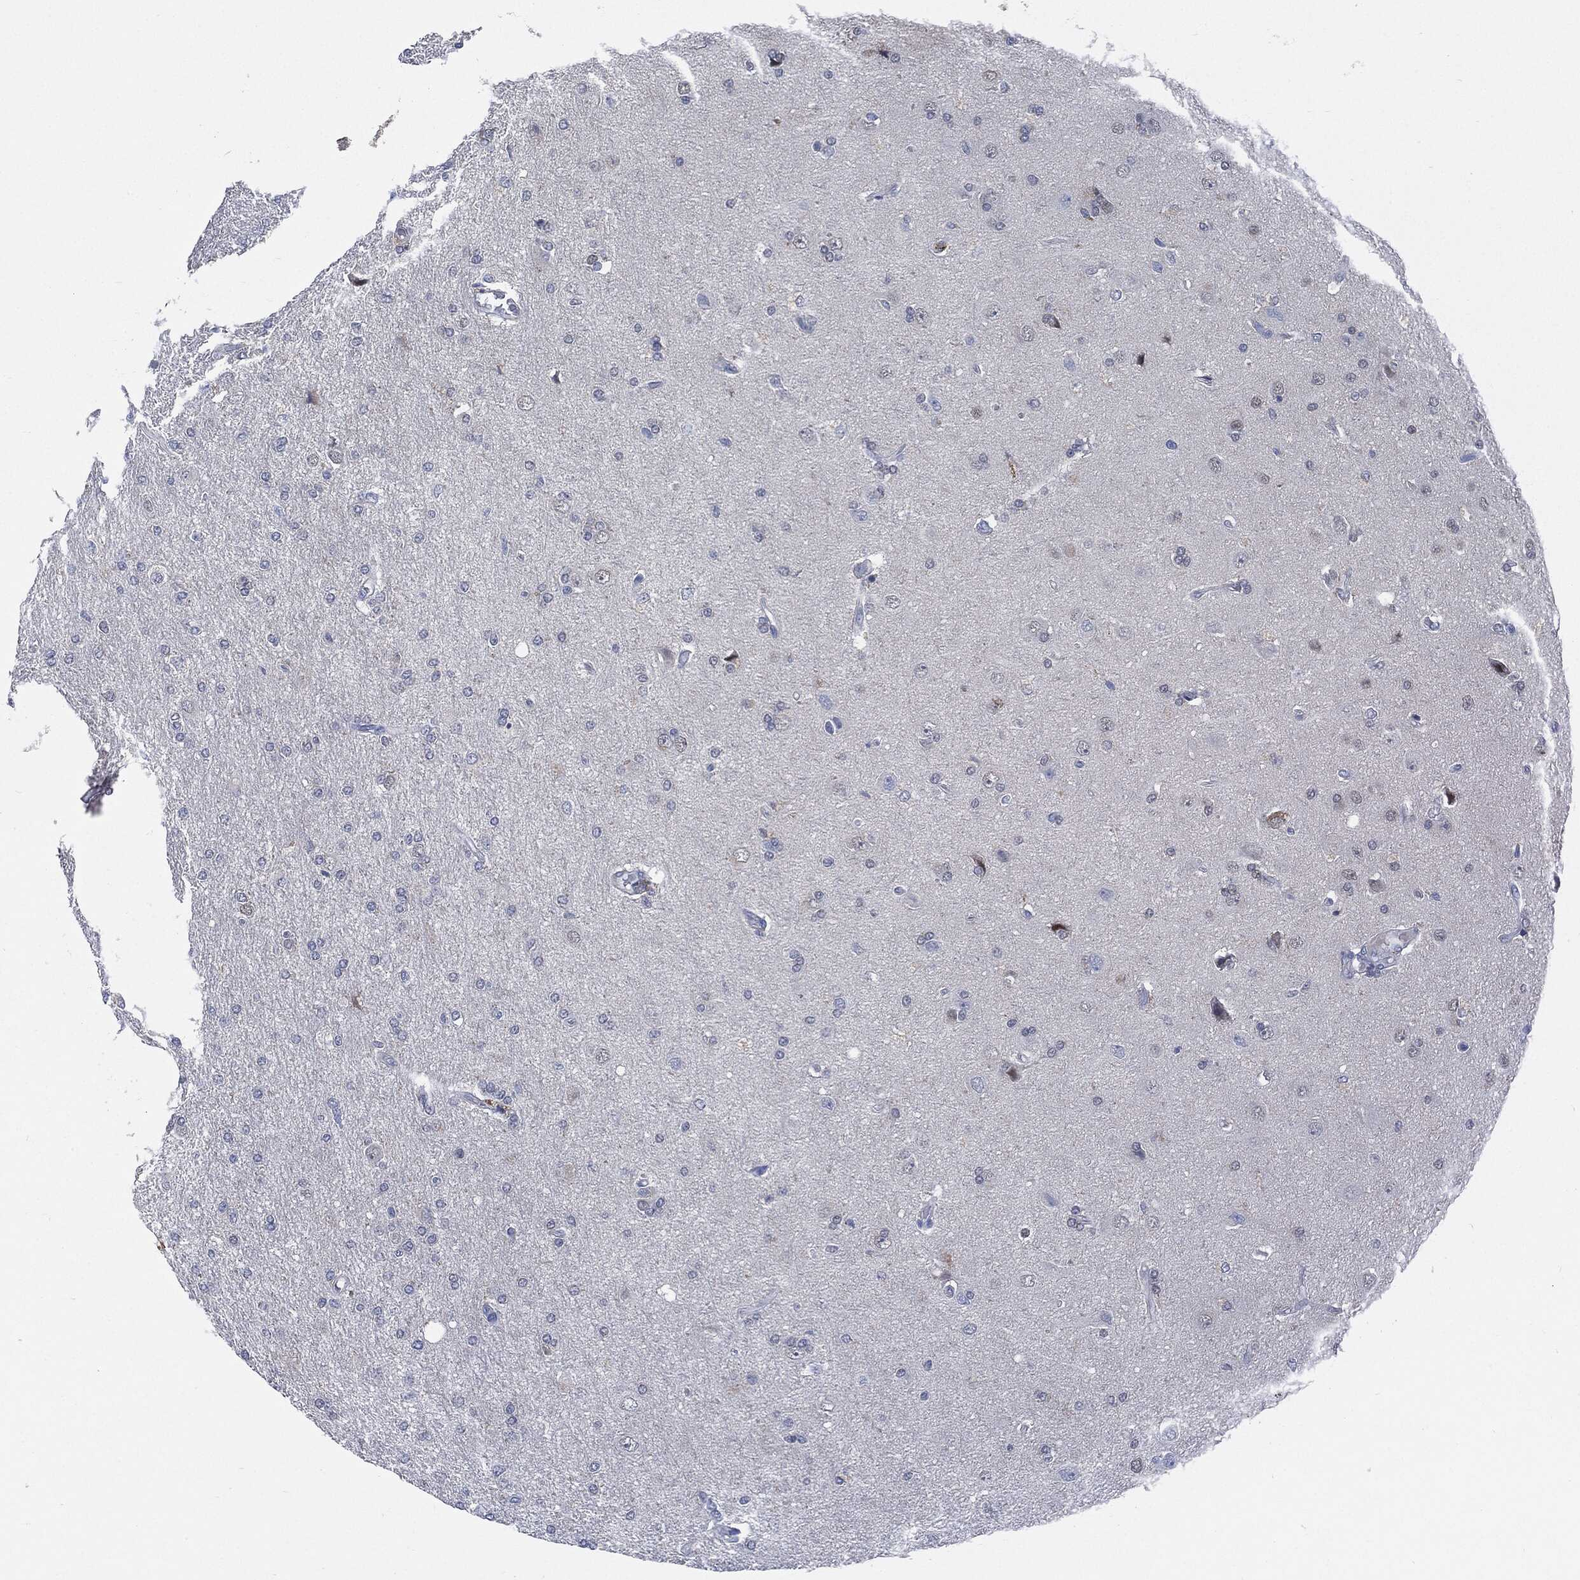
{"staining": {"intensity": "negative", "quantity": "none", "location": "none"}, "tissue": "glioma", "cell_type": "Tumor cells", "image_type": "cancer", "snomed": [{"axis": "morphology", "description": "Glioma, malignant, High grade"}, {"axis": "topography", "description": "Cerebral cortex"}], "caption": "Tumor cells are negative for protein expression in human high-grade glioma (malignant).", "gene": "VSIG4", "patient": {"sex": "male", "age": 70}}